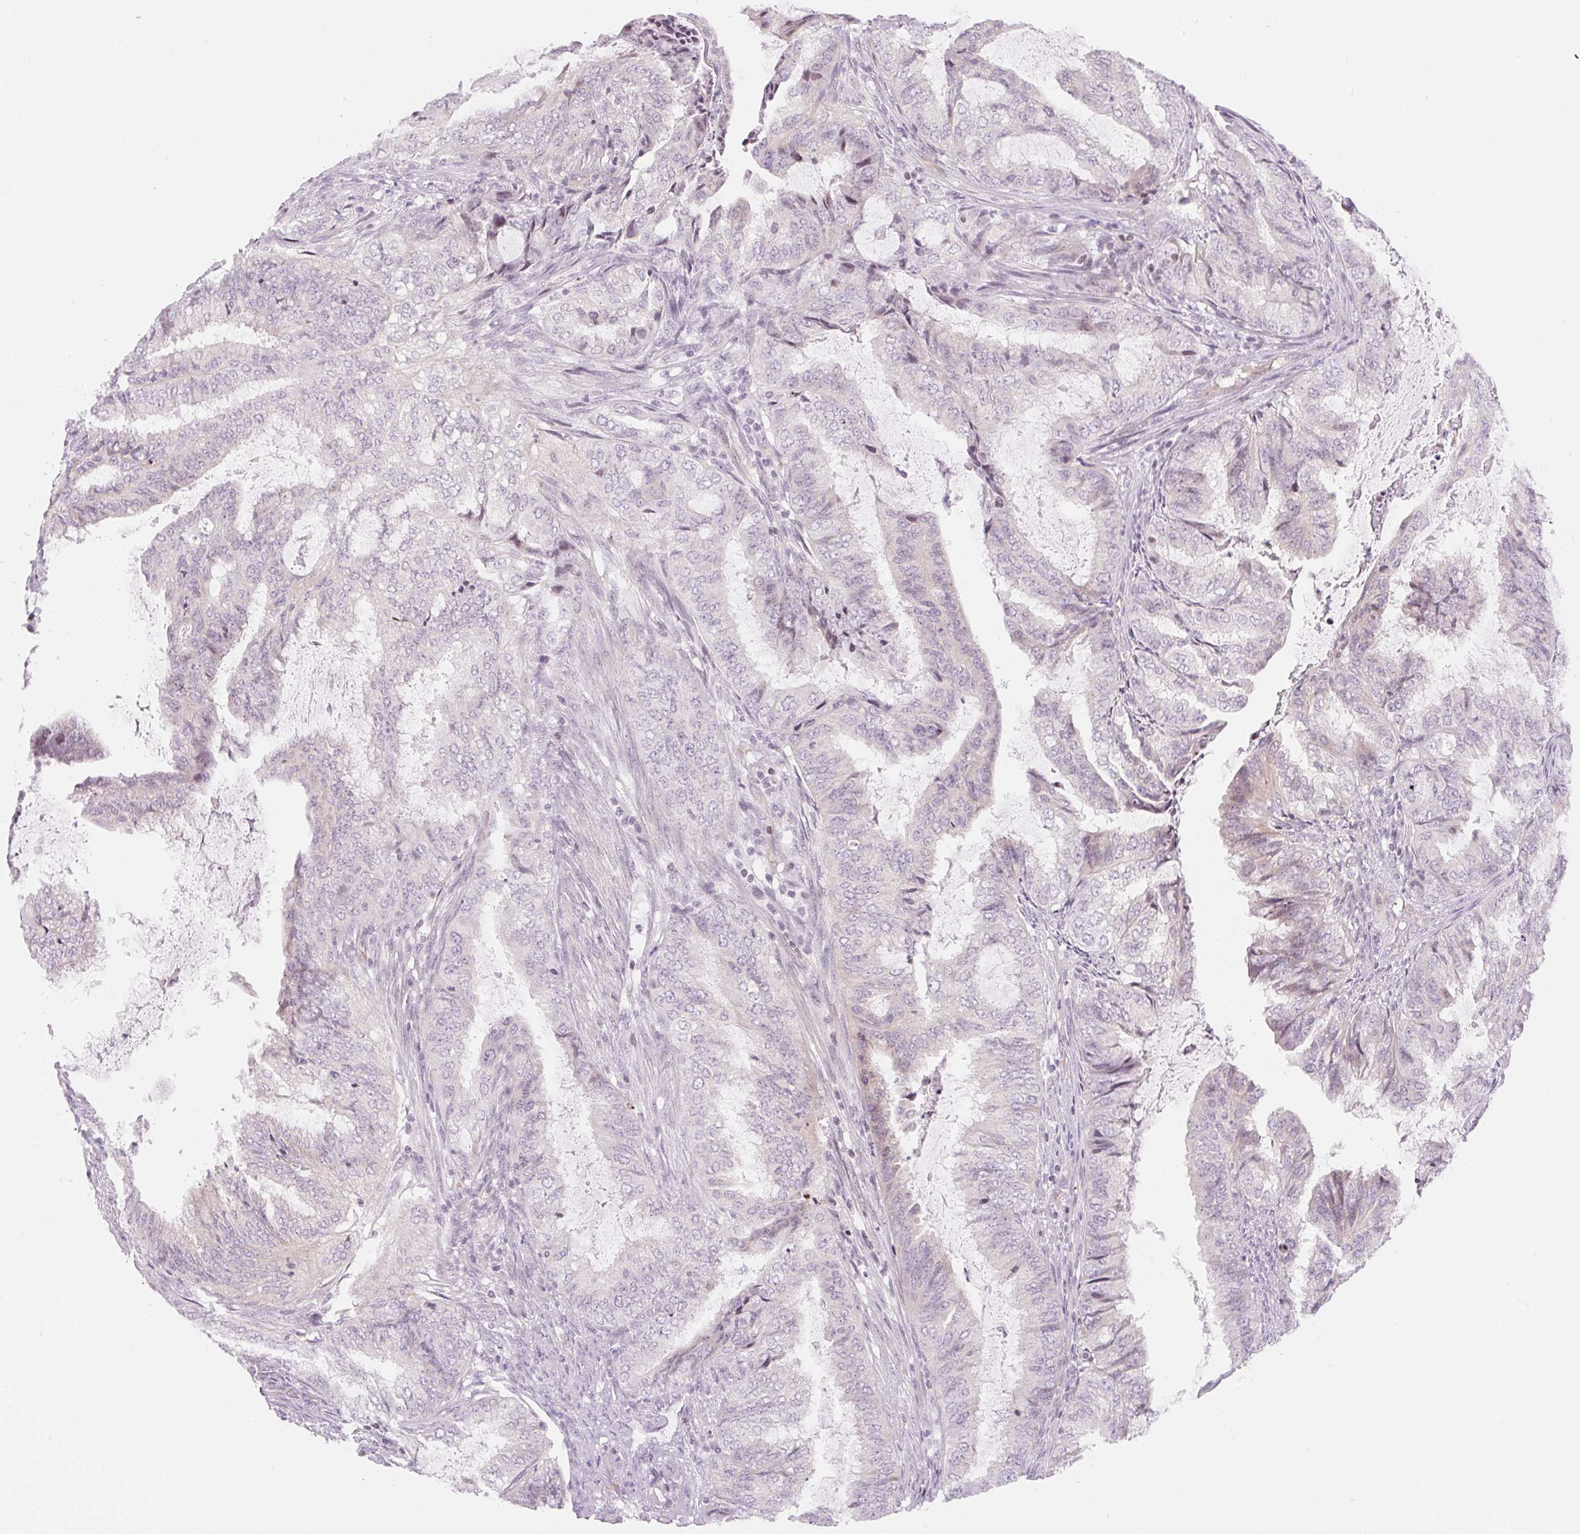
{"staining": {"intensity": "negative", "quantity": "none", "location": "none"}, "tissue": "endometrial cancer", "cell_type": "Tumor cells", "image_type": "cancer", "snomed": [{"axis": "morphology", "description": "Adenocarcinoma, NOS"}, {"axis": "topography", "description": "Endometrium"}], "caption": "The micrograph demonstrates no significant positivity in tumor cells of adenocarcinoma (endometrial). (DAB IHC with hematoxylin counter stain).", "gene": "CASKIN1", "patient": {"sex": "female", "age": 51}}